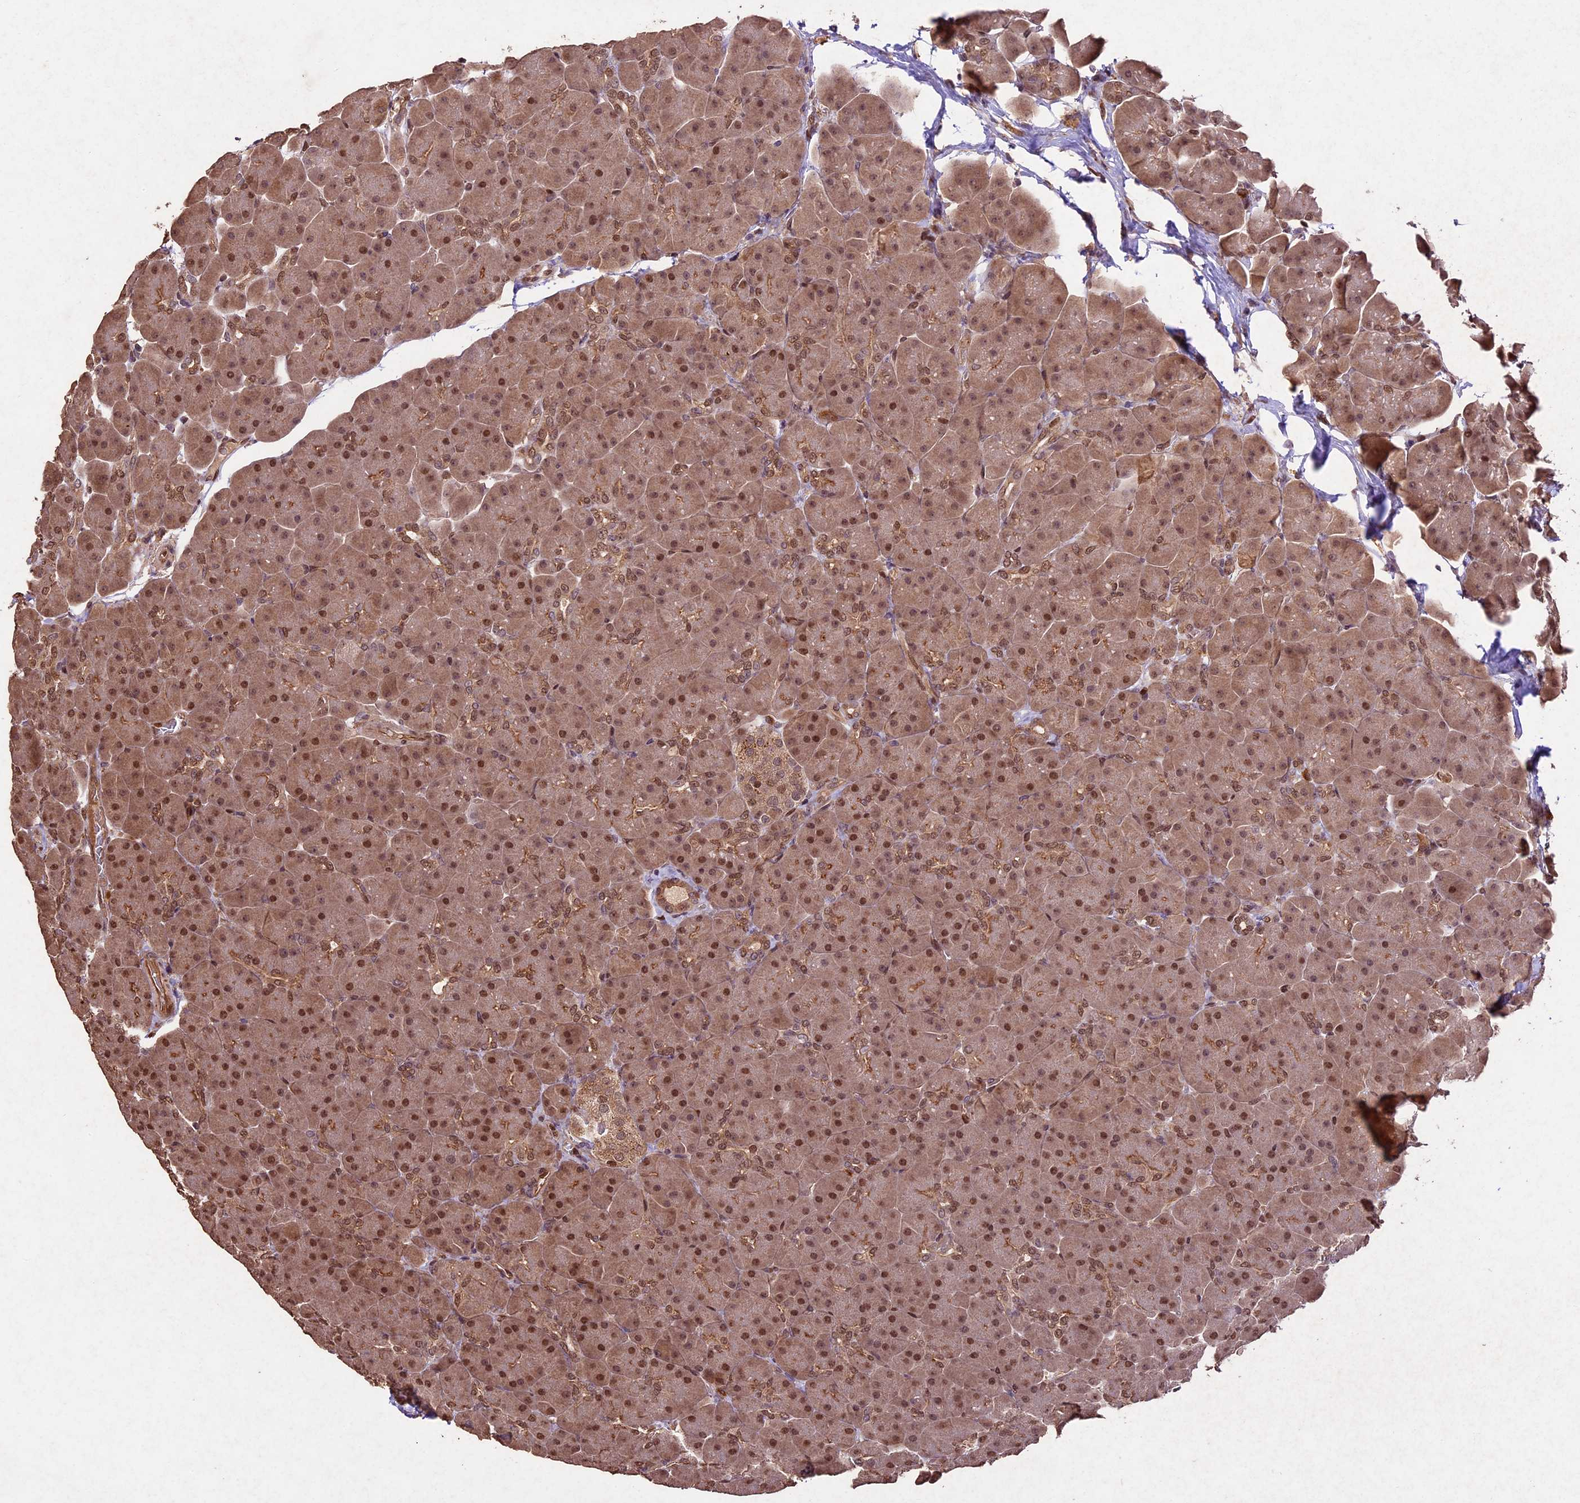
{"staining": {"intensity": "moderate", "quantity": ">75%", "location": "cytoplasmic/membranous,nuclear"}, "tissue": "pancreas", "cell_type": "Exocrine glandular cells", "image_type": "normal", "snomed": [{"axis": "morphology", "description": "Normal tissue, NOS"}, {"axis": "topography", "description": "Pancreas"}], "caption": "Pancreas was stained to show a protein in brown. There is medium levels of moderate cytoplasmic/membranous,nuclear expression in approximately >75% of exocrine glandular cells. The staining is performed using DAB brown chromogen to label protein expression. The nuclei are counter-stained blue using hematoxylin.", "gene": "CDKN2AIP", "patient": {"sex": "male", "age": 66}}